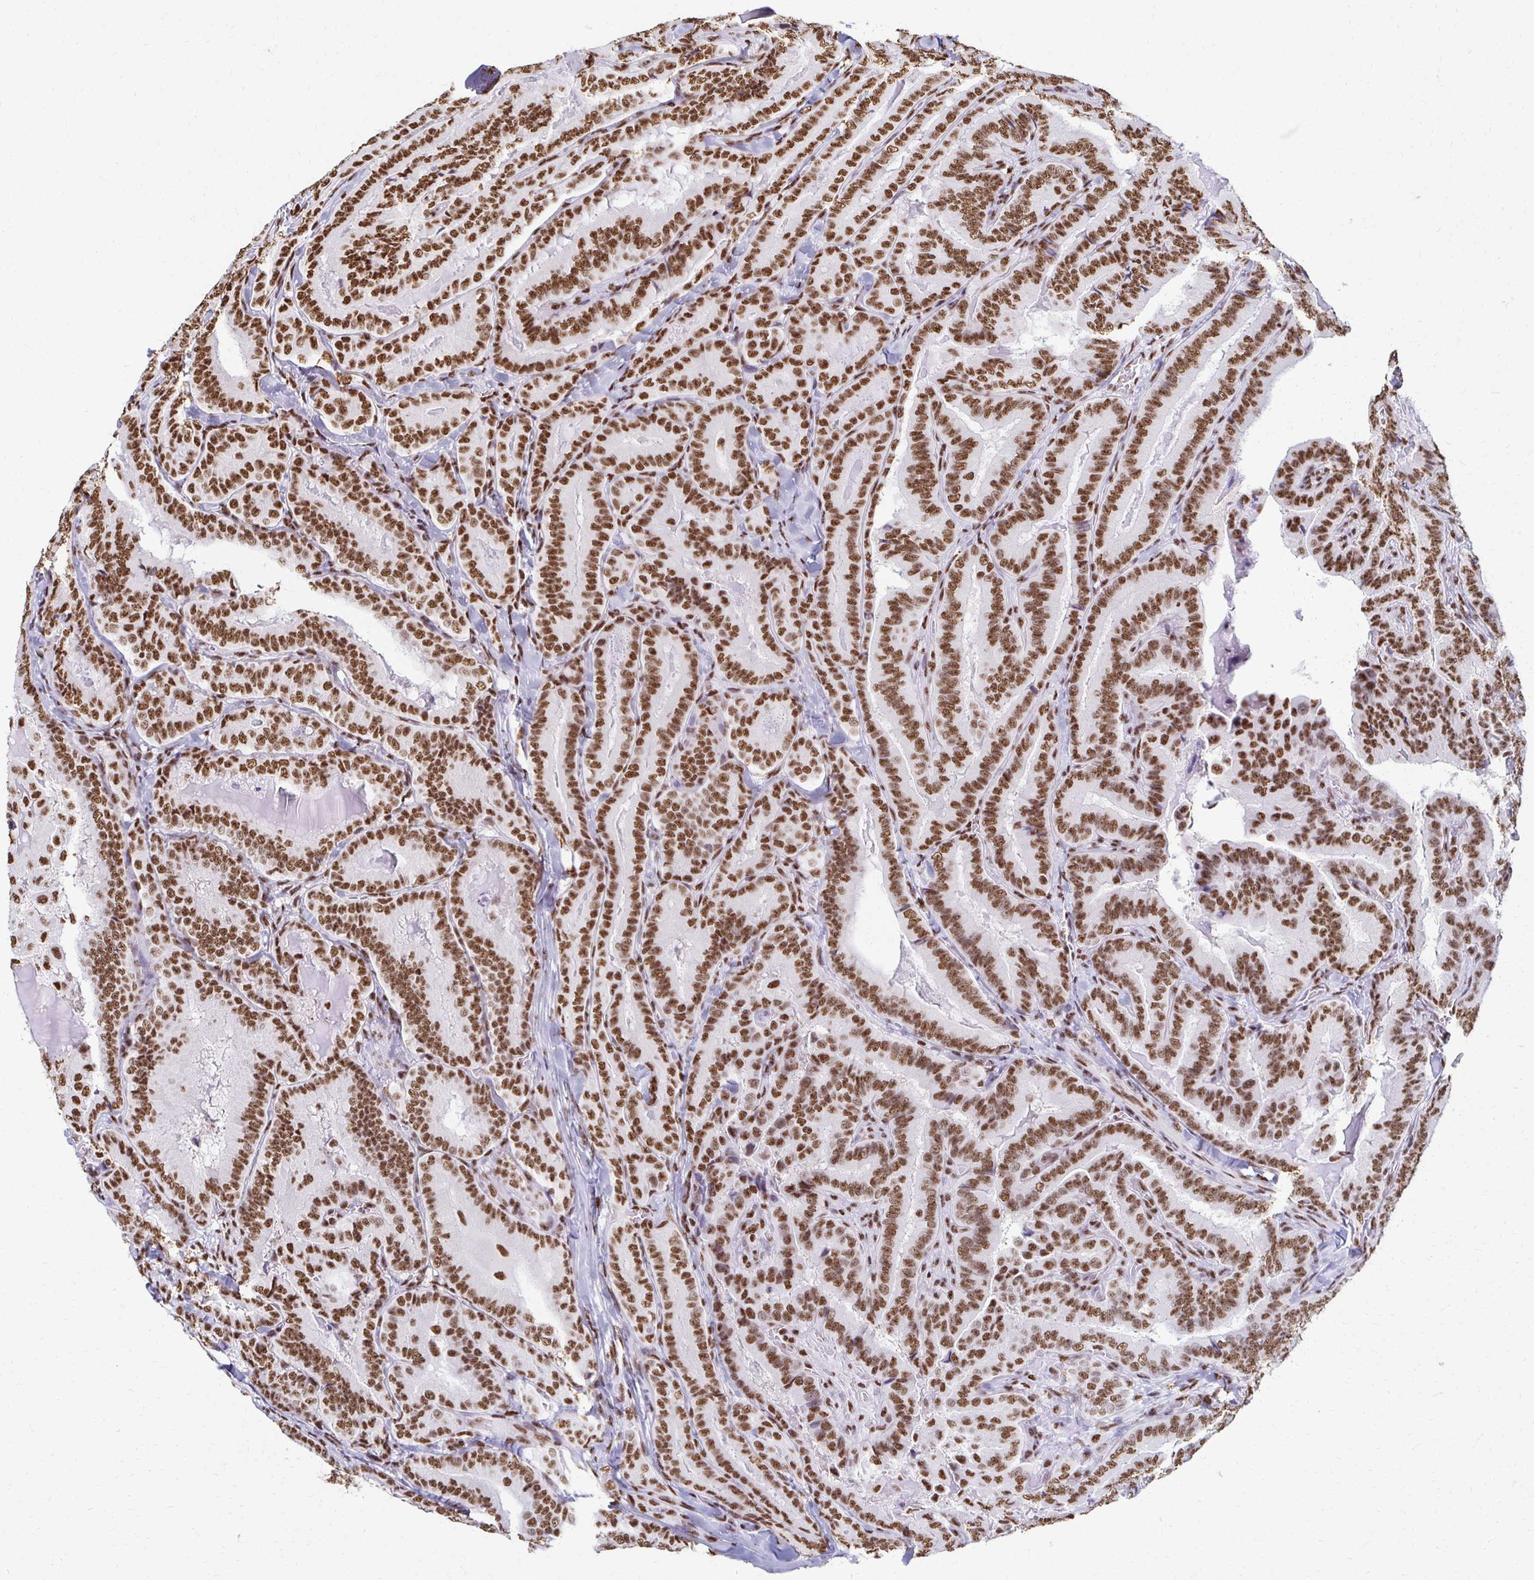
{"staining": {"intensity": "moderate", "quantity": ">75%", "location": "nuclear"}, "tissue": "thyroid cancer", "cell_type": "Tumor cells", "image_type": "cancer", "snomed": [{"axis": "morphology", "description": "Papillary adenocarcinoma, NOS"}, {"axis": "topography", "description": "Thyroid gland"}], "caption": "Immunohistochemistry image of neoplastic tissue: human thyroid cancer (papillary adenocarcinoma) stained using immunohistochemistry shows medium levels of moderate protein expression localized specifically in the nuclear of tumor cells, appearing as a nuclear brown color.", "gene": "NONO", "patient": {"sex": "male", "age": 61}}